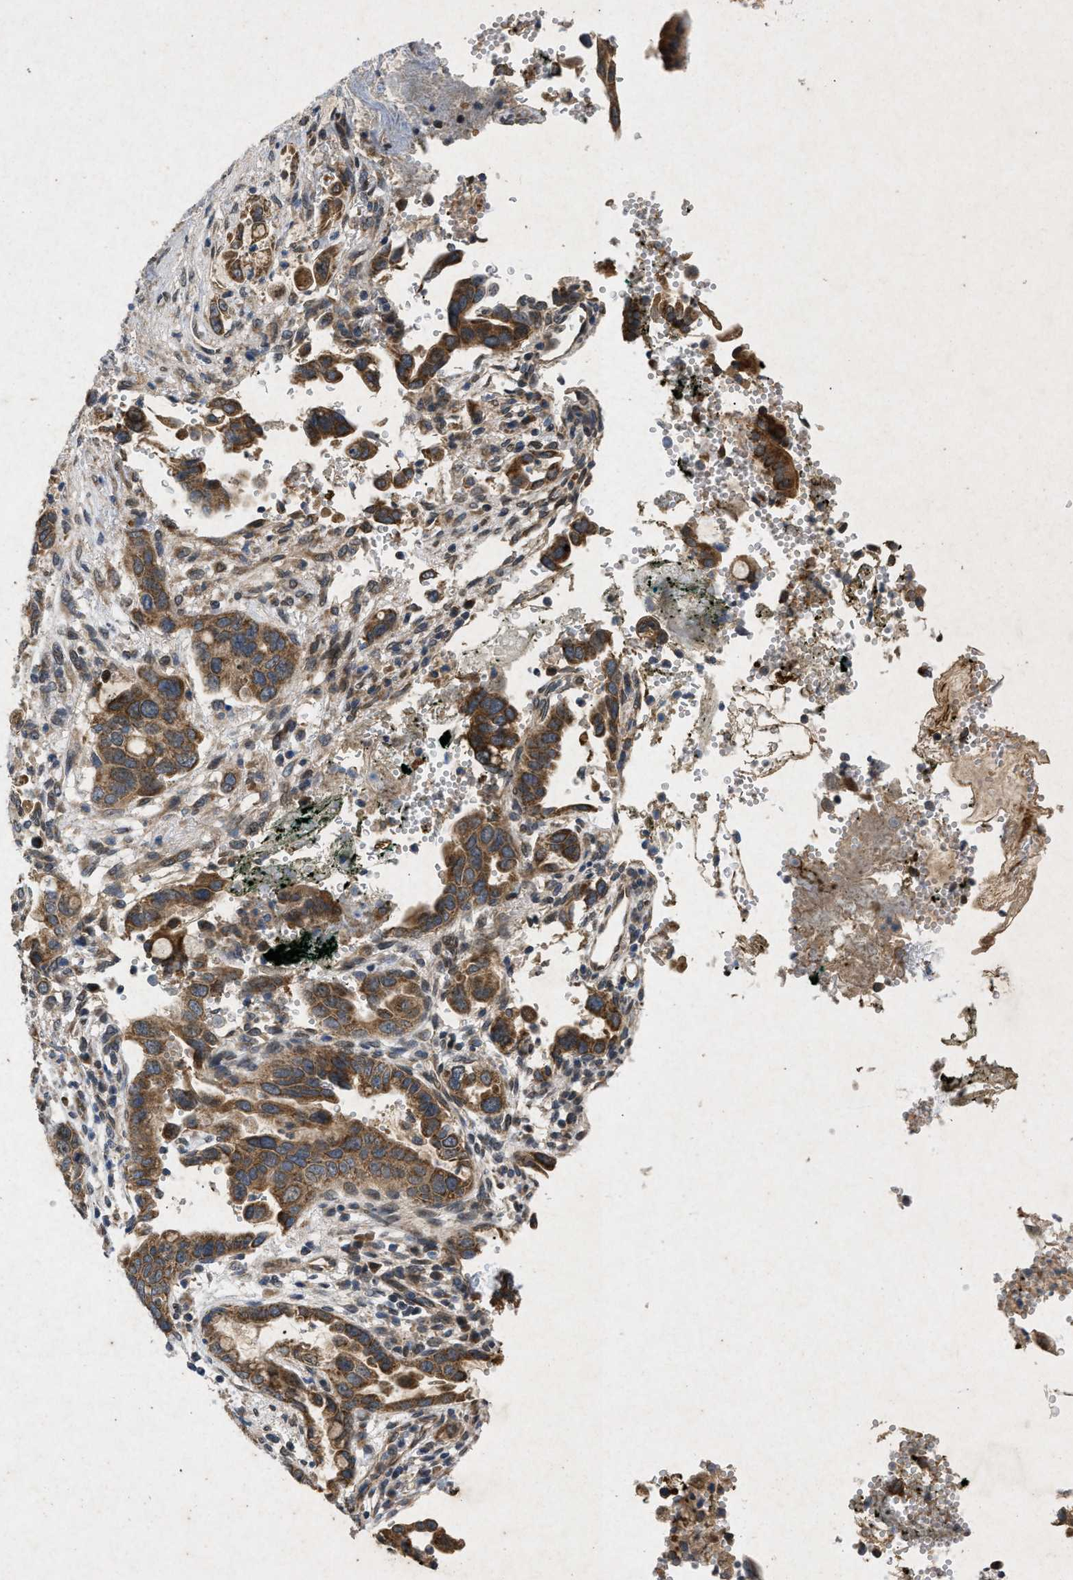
{"staining": {"intensity": "moderate", "quantity": ">75%", "location": "cytoplasmic/membranous"}, "tissue": "pancreatic cancer", "cell_type": "Tumor cells", "image_type": "cancer", "snomed": [{"axis": "morphology", "description": "Adenocarcinoma, NOS"}, {"axis": "topography", "description": "Pancreas"}], "caption": "Protein staining of pancreatic cancer tissue demonstrates moderate cytoplasmic/membranous expression in approximately >75% of tumor cells.", "gene": "PRKG2", "patient": {"sex": "female", "age": 70}}